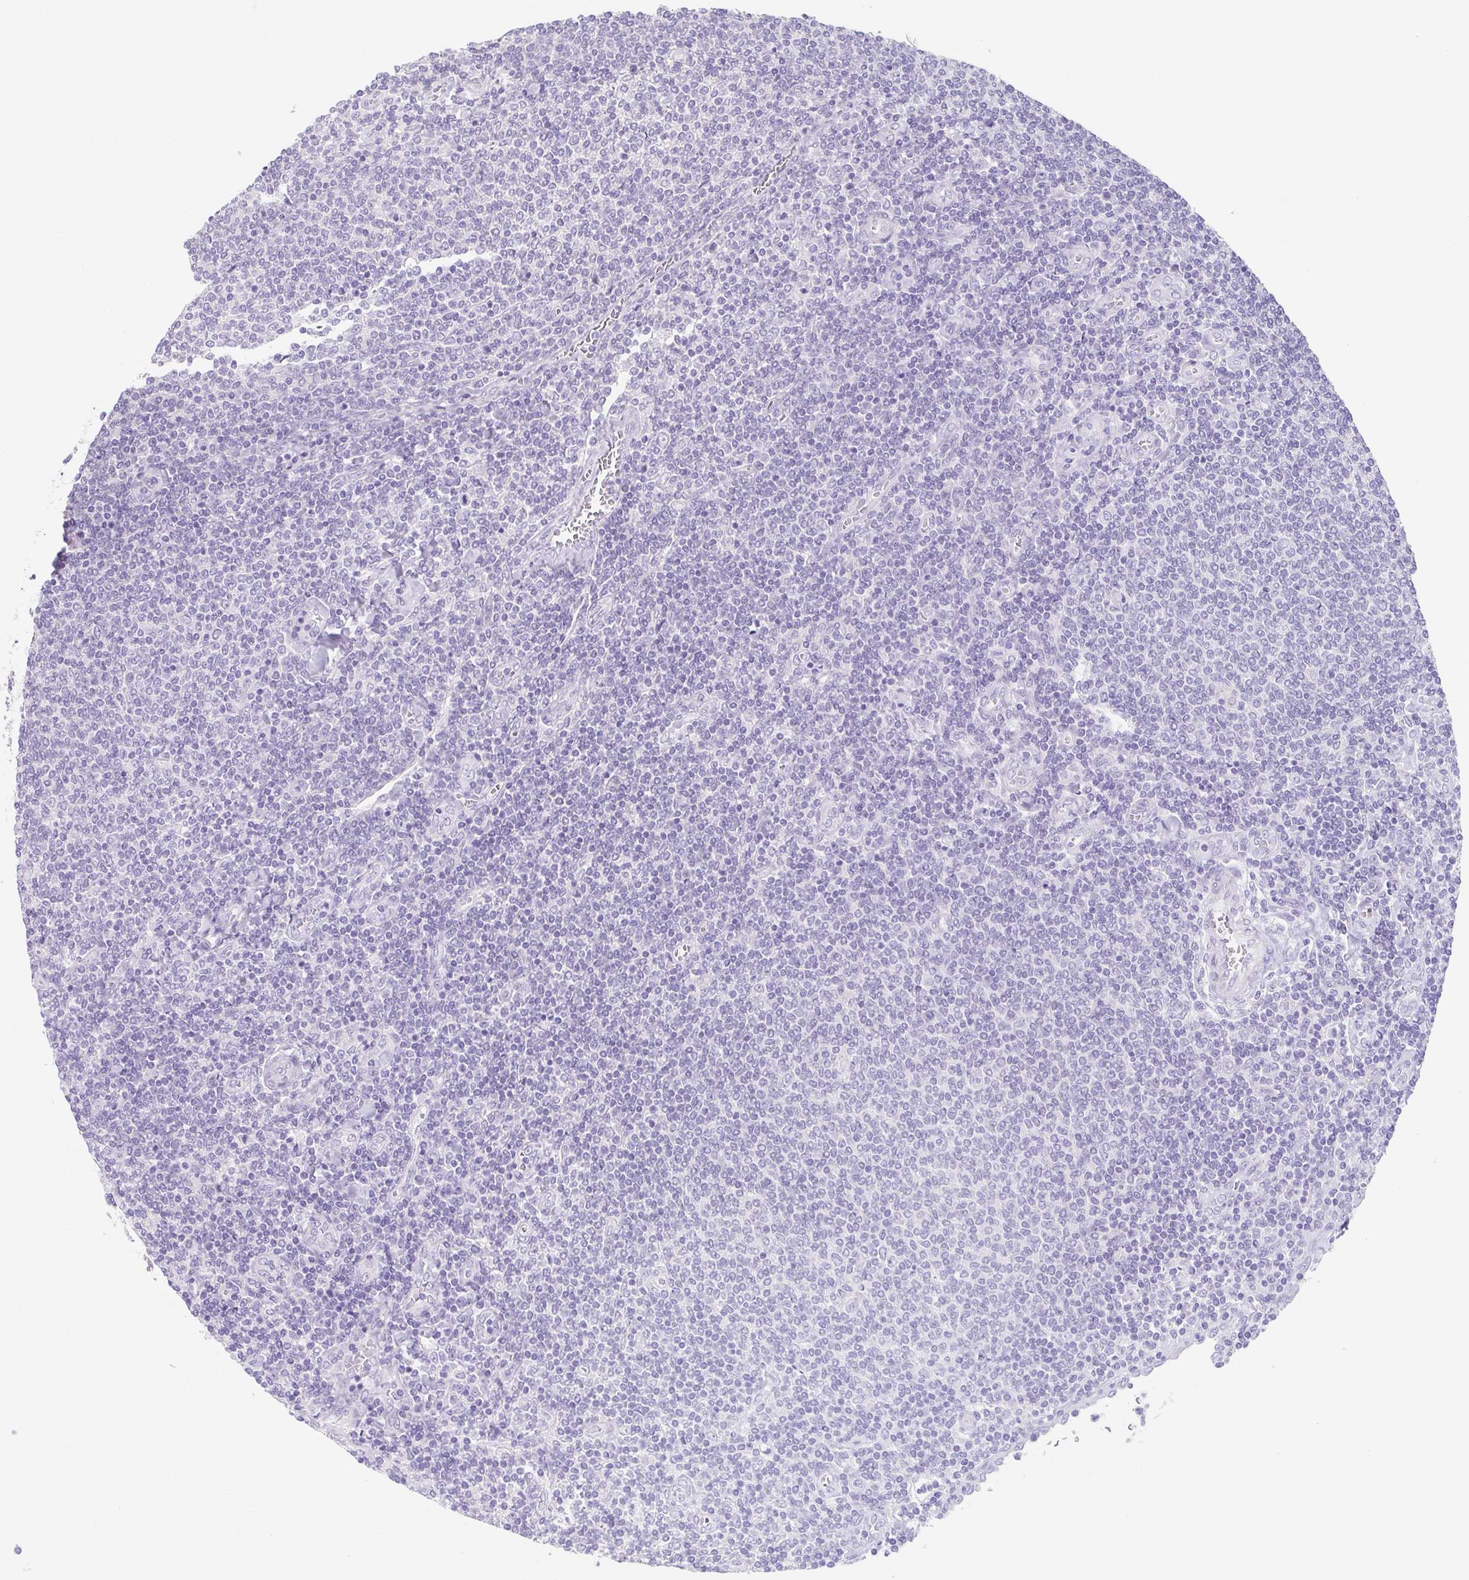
{"staining": {"intensity": "negative", "quantity": "none", "location": "none"}, "tissue": "lymphoma", "cell_type": "Tumor cells", "image_type": "cancer", "snomed": [{"axis": "morphology", "description": "Malignant lymphoma, non-Hodgkin's type, Low grade"}, {"axis": "topography", "description": "Lymph node"}], "caption": "This is an immunohistochemistry (IHC) image of human low-grade malignant lymphoma, non-Hodgkin's type. There is no expression in tumor cells.", "gene": "HDGFL1", "patient": {"sex": "male", "age": 52}}